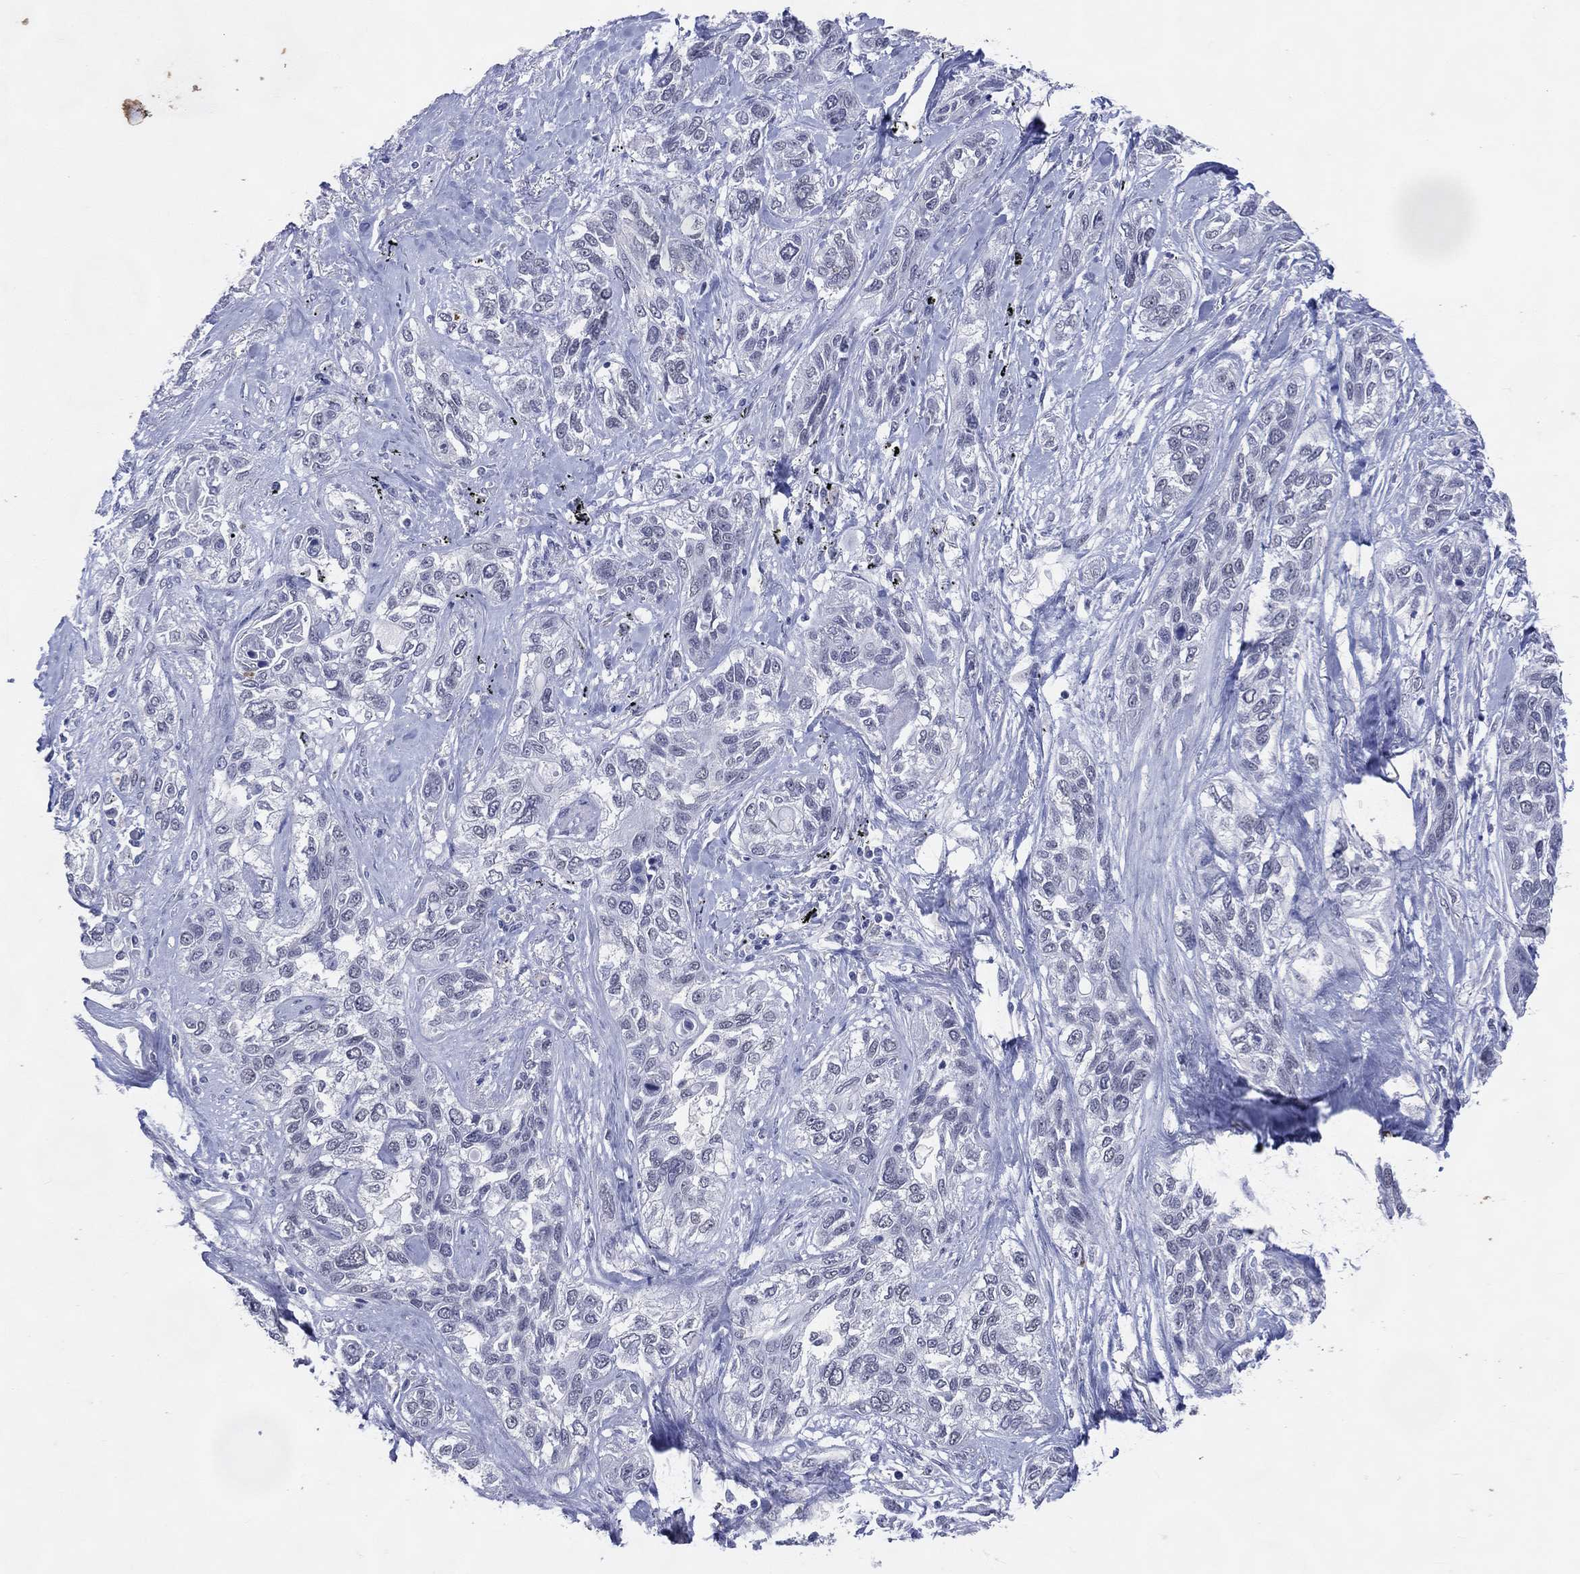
{"staining": {"intensity": "negative", "quantity": "none", "location": "none"}, "tissue": "lung cancer", "cell_type": "Tumor cells", "image_type": "cancer", "snomed": [{"axis": "morphology", "description": "Squamous cell carcinoma, NOS"}, {"axis": "topography", "description": "Lung"}], "caption": "Tumor cells show no significant protein positivity in lung cancer.", "gene": "CFAP58", "patient": {"sex": "female", "age": 70}}